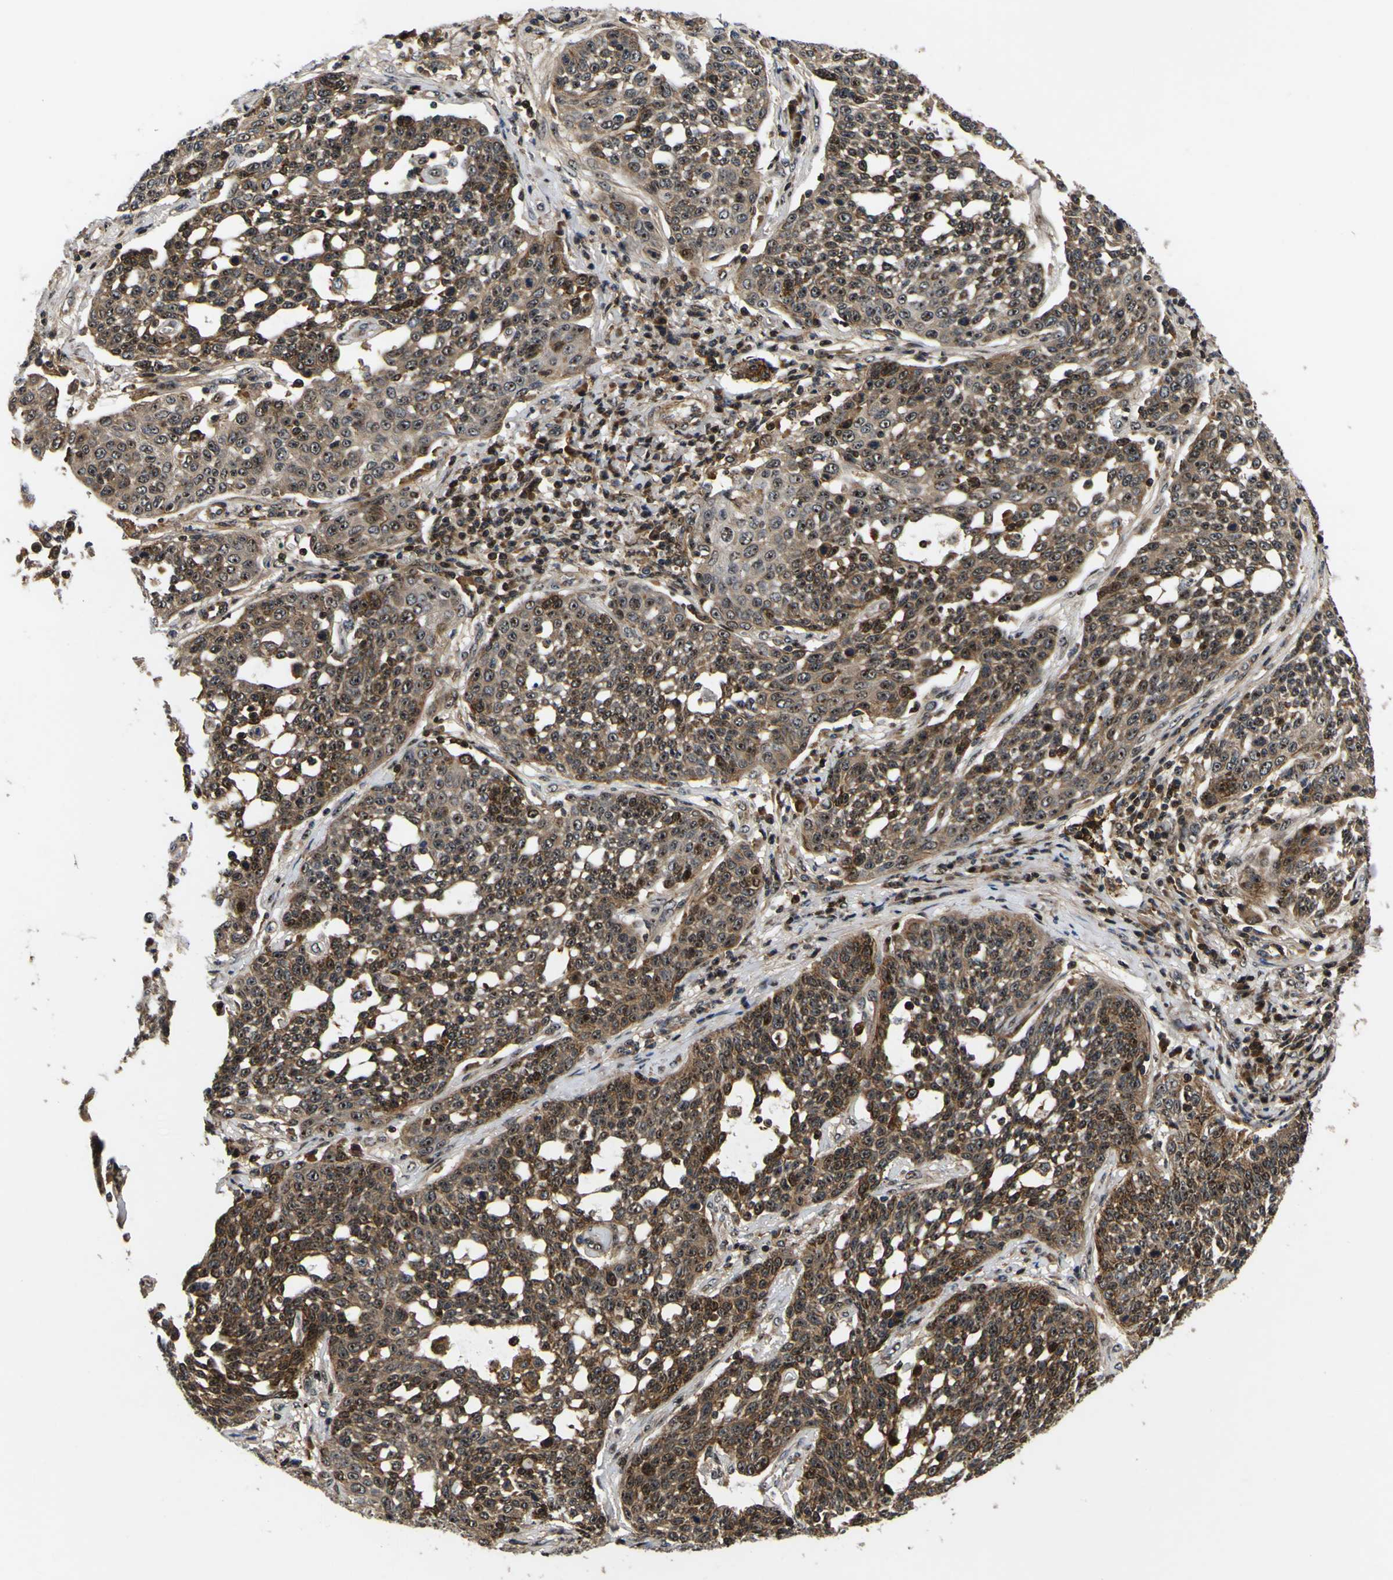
{"staining": {"intensity": "moderate", "quantity": ">75%", "location": "cytoplasmic/membranous,nuclear"}, "tissue": "cervical cancer", "cell_type": "Tumor cells", "image_type": "cancer", "snomed": [{"axis": "morphology", "description": "Squamous cell carcinoma, NOS"}, {"axis": "topography", "description": "Cervix"}], "caption": "Human cervical cancer (squamous cell carcinoma) stained with a brown dye reveals moderate cytoplasmic/membranous and nuclear positive staining in approximately >75% of tumor cells.", "gene": "LRP4", "patient": {"sex": "female", "age": 34}}